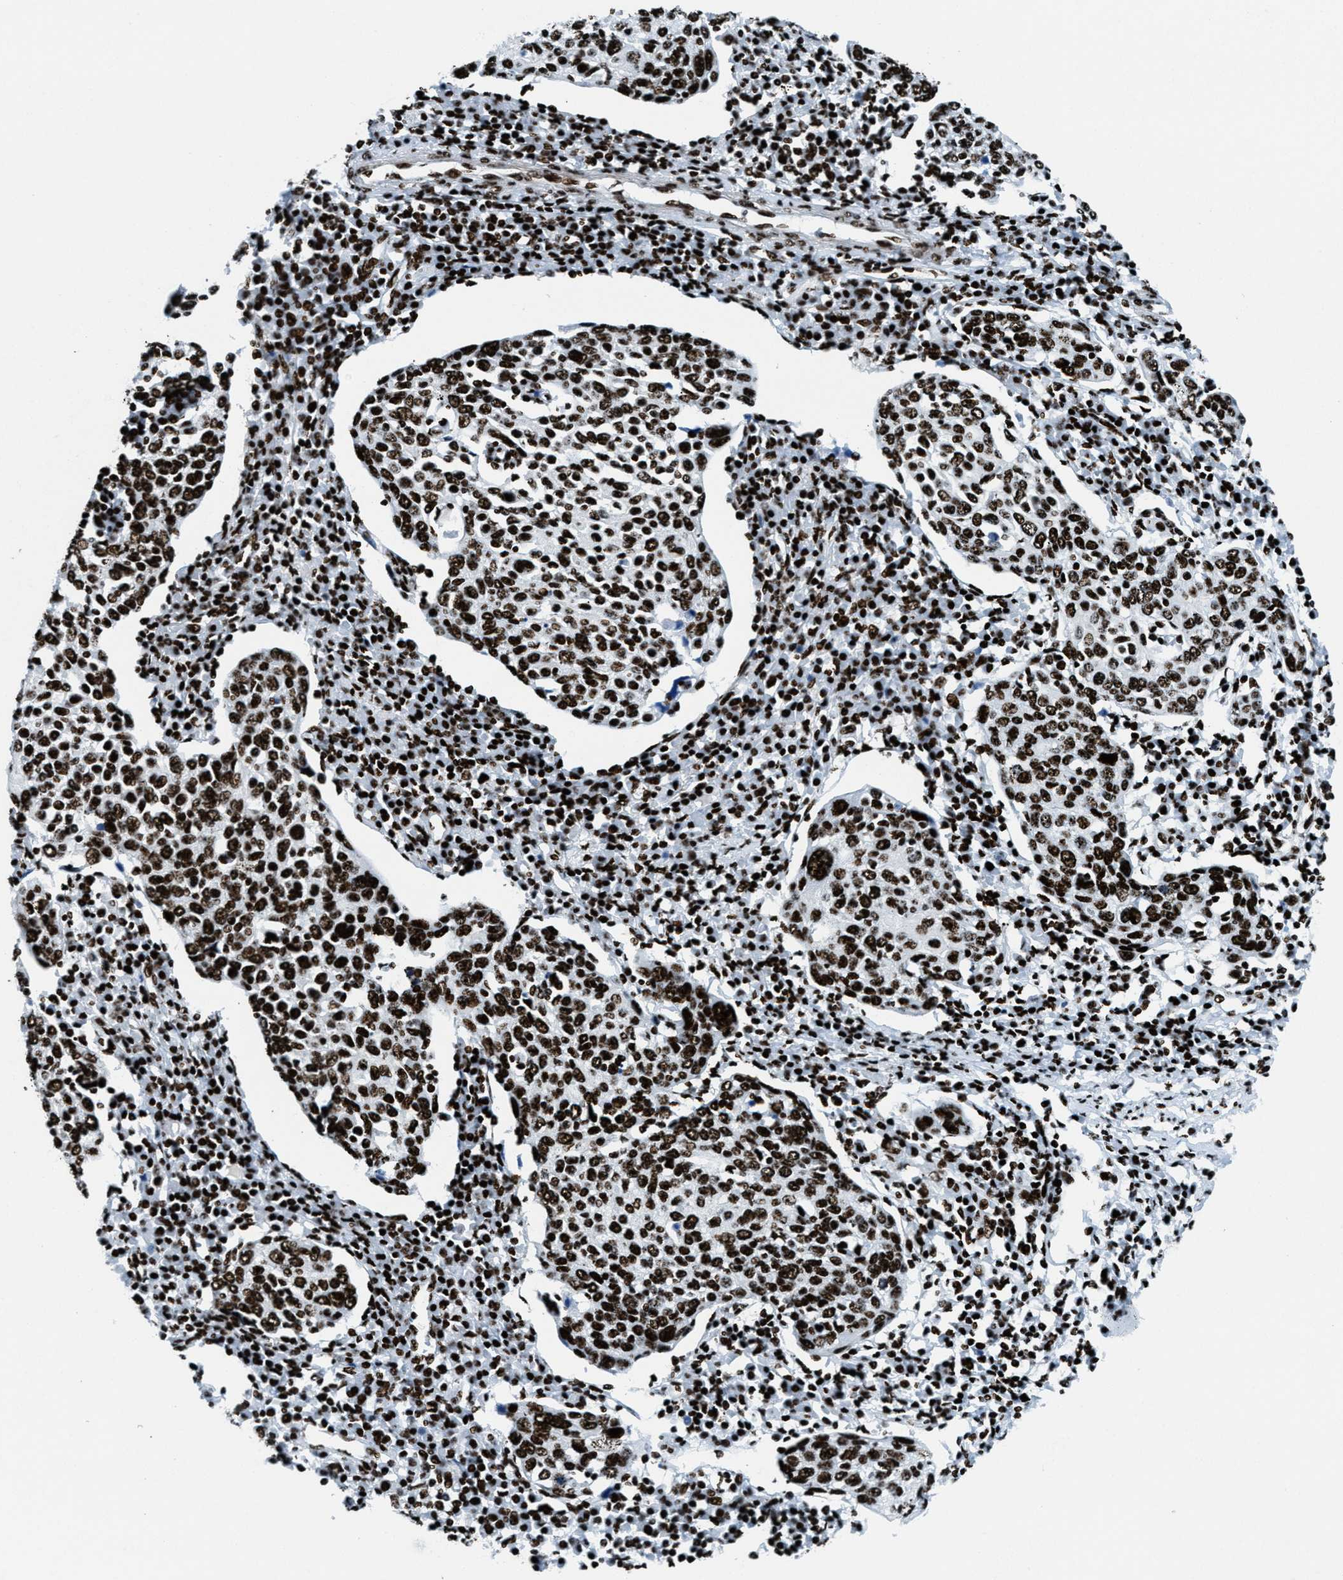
{"staining": {"intensity": "strong", "quantity": ">75%", "location": "nuclear"}, "tissue": "cervical cancer", "cell_type": "Tumor cells", "image_type": "cancer", "snomed": [{"axis": "morphology", "description": "Squamous cell carcinoma, NOS"}, {"axis": "topography", "description": "Cervix"}], "caption": "Immunohistochemical staining of cervical squamous cell carcinoma reveals high levels of strong nuclear expression in approximately >75% of tumor cells.", "gene": "NONO", "patient": {"sex": "female", "age": 40}}